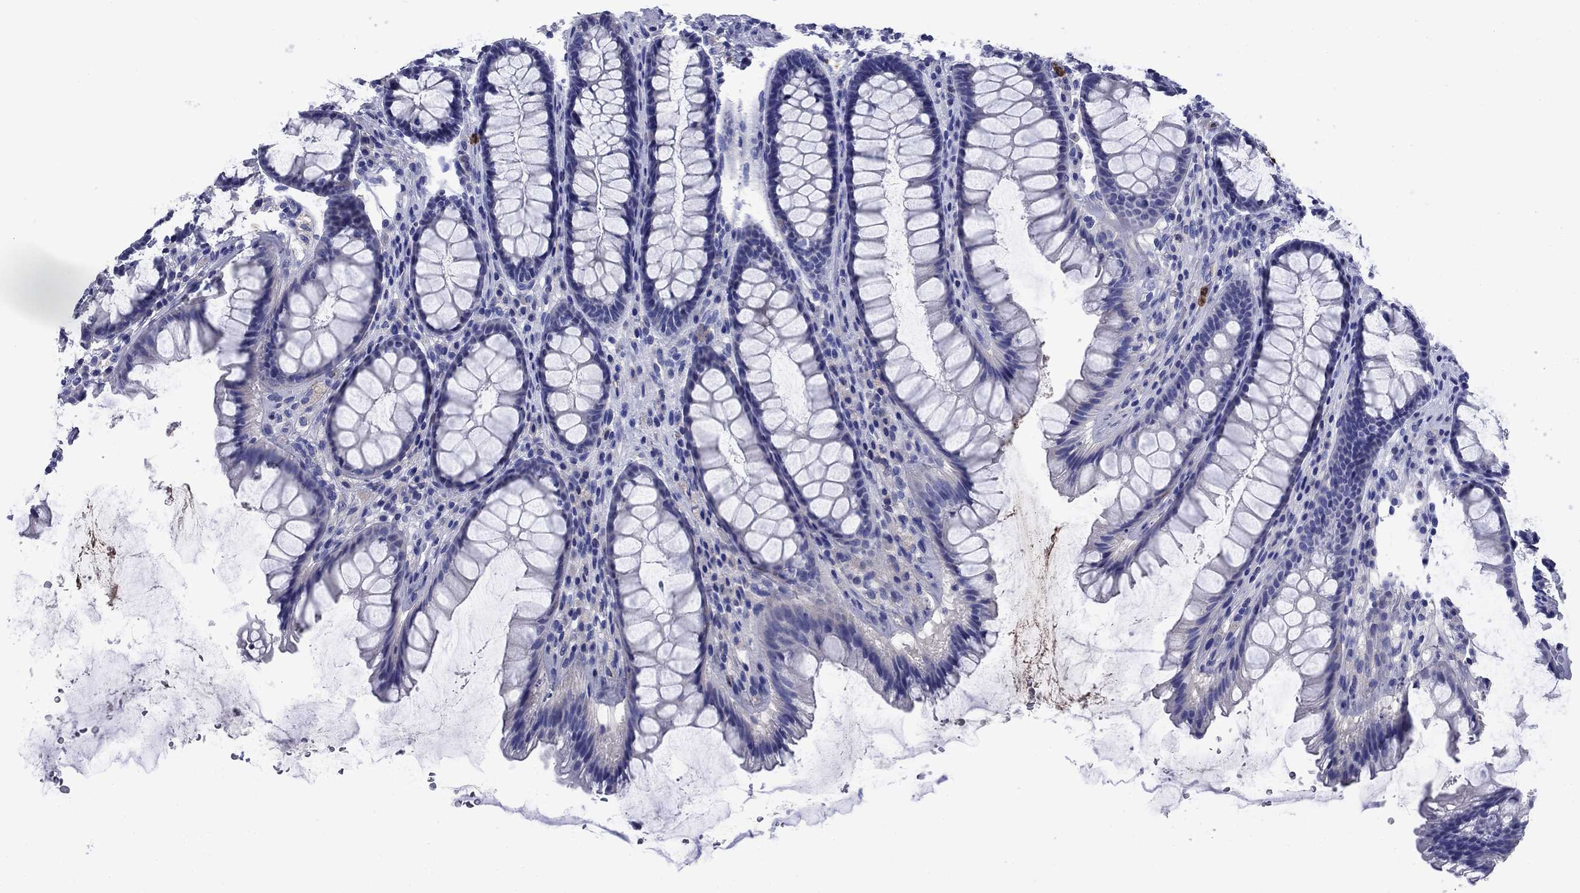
{"staining": {"intensity": "negative", "quantity": "none", "location": "none"}, "tissue": "rectum", "cell_type": "Glandular cells", "image_type": "normal", "snomed": [{"axis": "morphology", "description": "Normal tissue, NOS"}, {"axis": "topography", "description": "Rectum"}], "caption": "Glandular cells are negative for brown protein staining in unremarkable rectum. (DAB (3,3'-diaminobenzidine) IHC, high magnification).", "gene": "TFR2", "patient": {"sex": "male", "age": 72}}